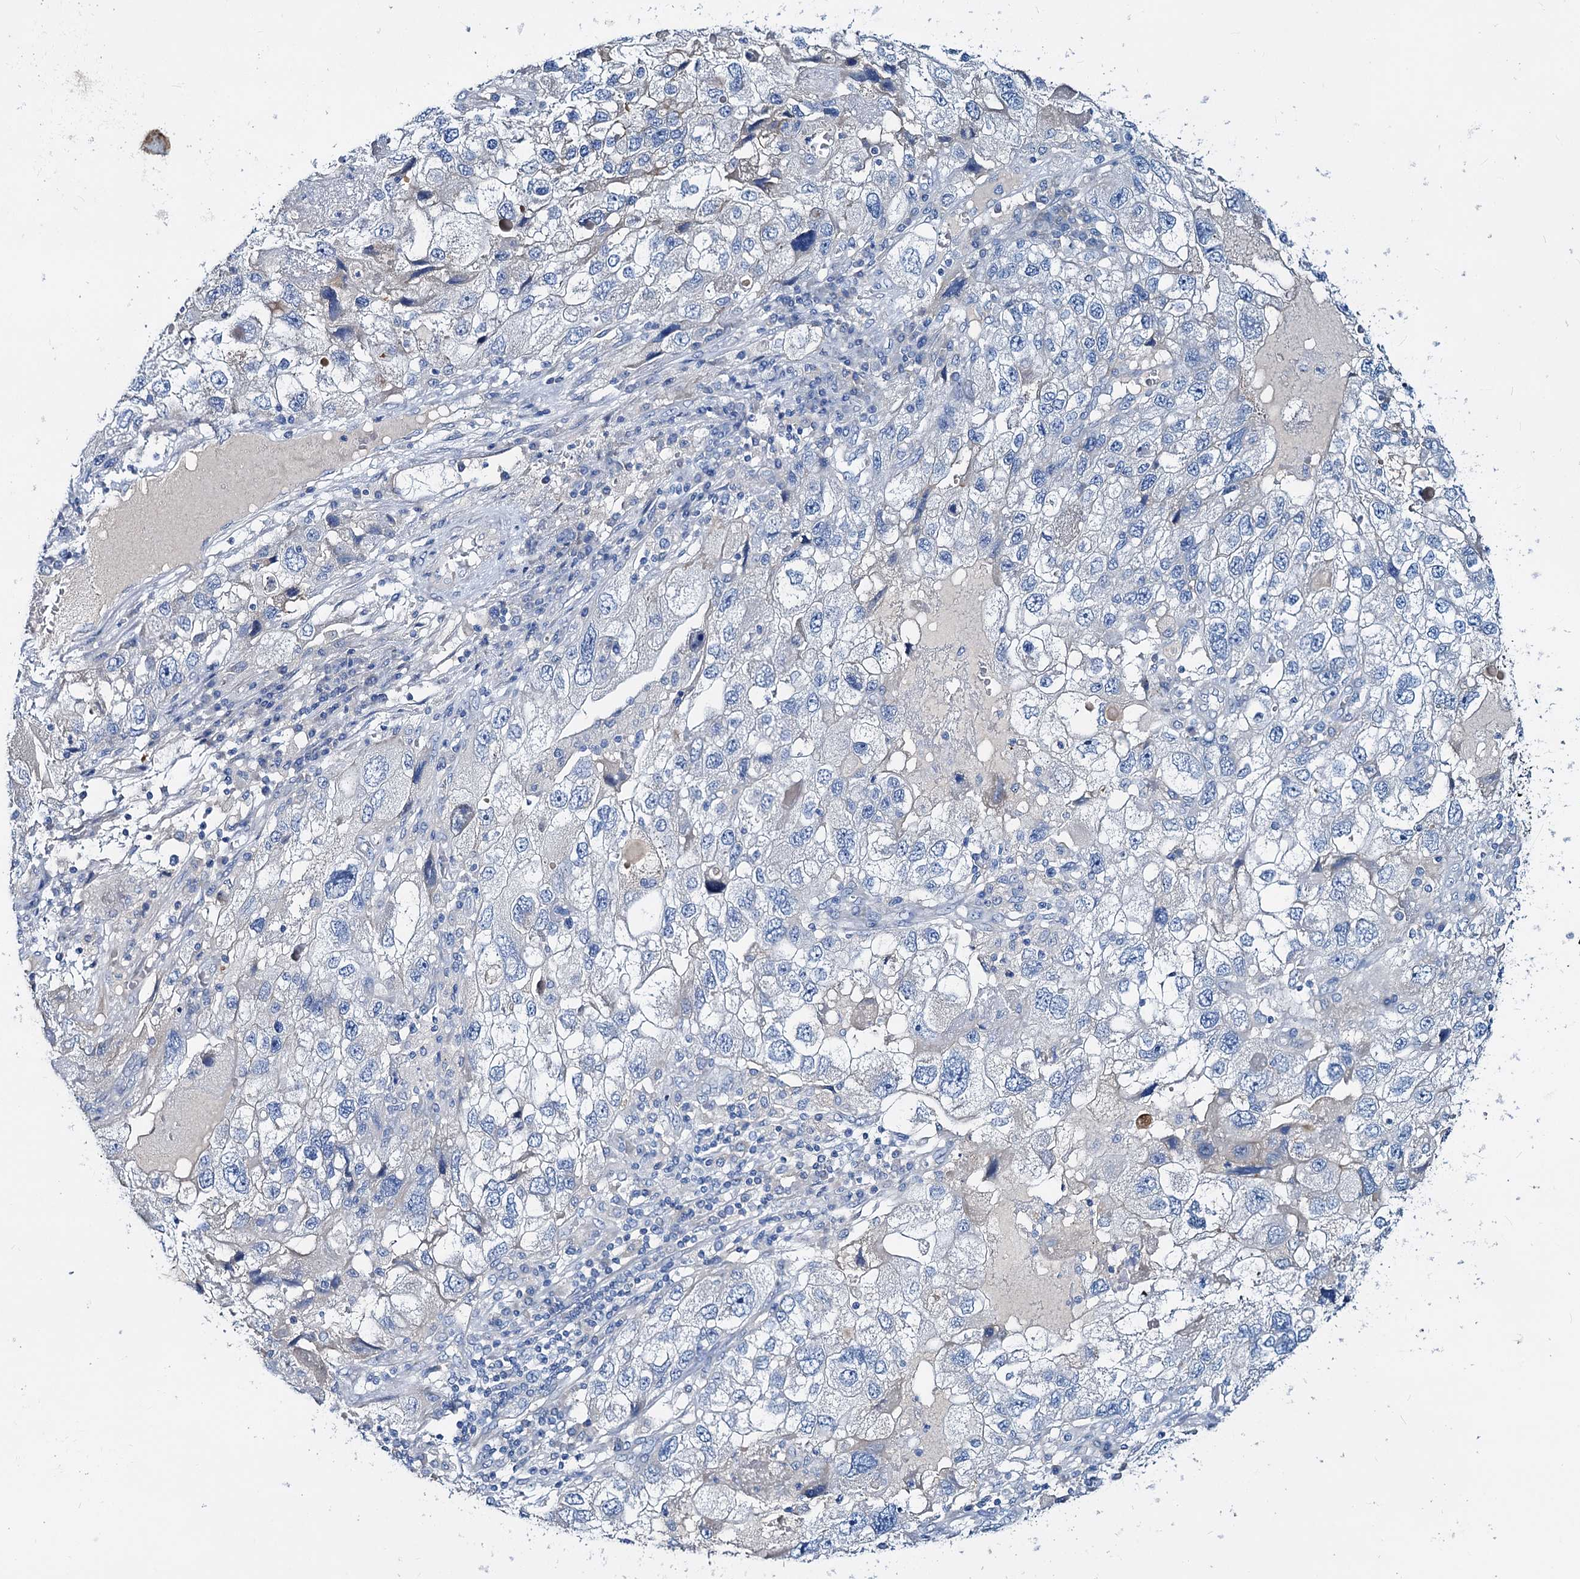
{"staining": {"intensity": "negative", "quantity": "none", "location": "none"}, "tissue": "endometrial cancer", "cell_type": "Tumor cells", "image_type": "cancer", "snomed": [{"axis": "morphology", "description": "Adenocarcinoma, NOS"}, {"axis": "topography", "description": "Endometrium"}], "caption": "Immunohistochemistry of adenocarcinoma (endometrial) reveals no staining in tumor cells.", "gene": "DYDC2", "patient": {"sex": "female", "age": 49}}